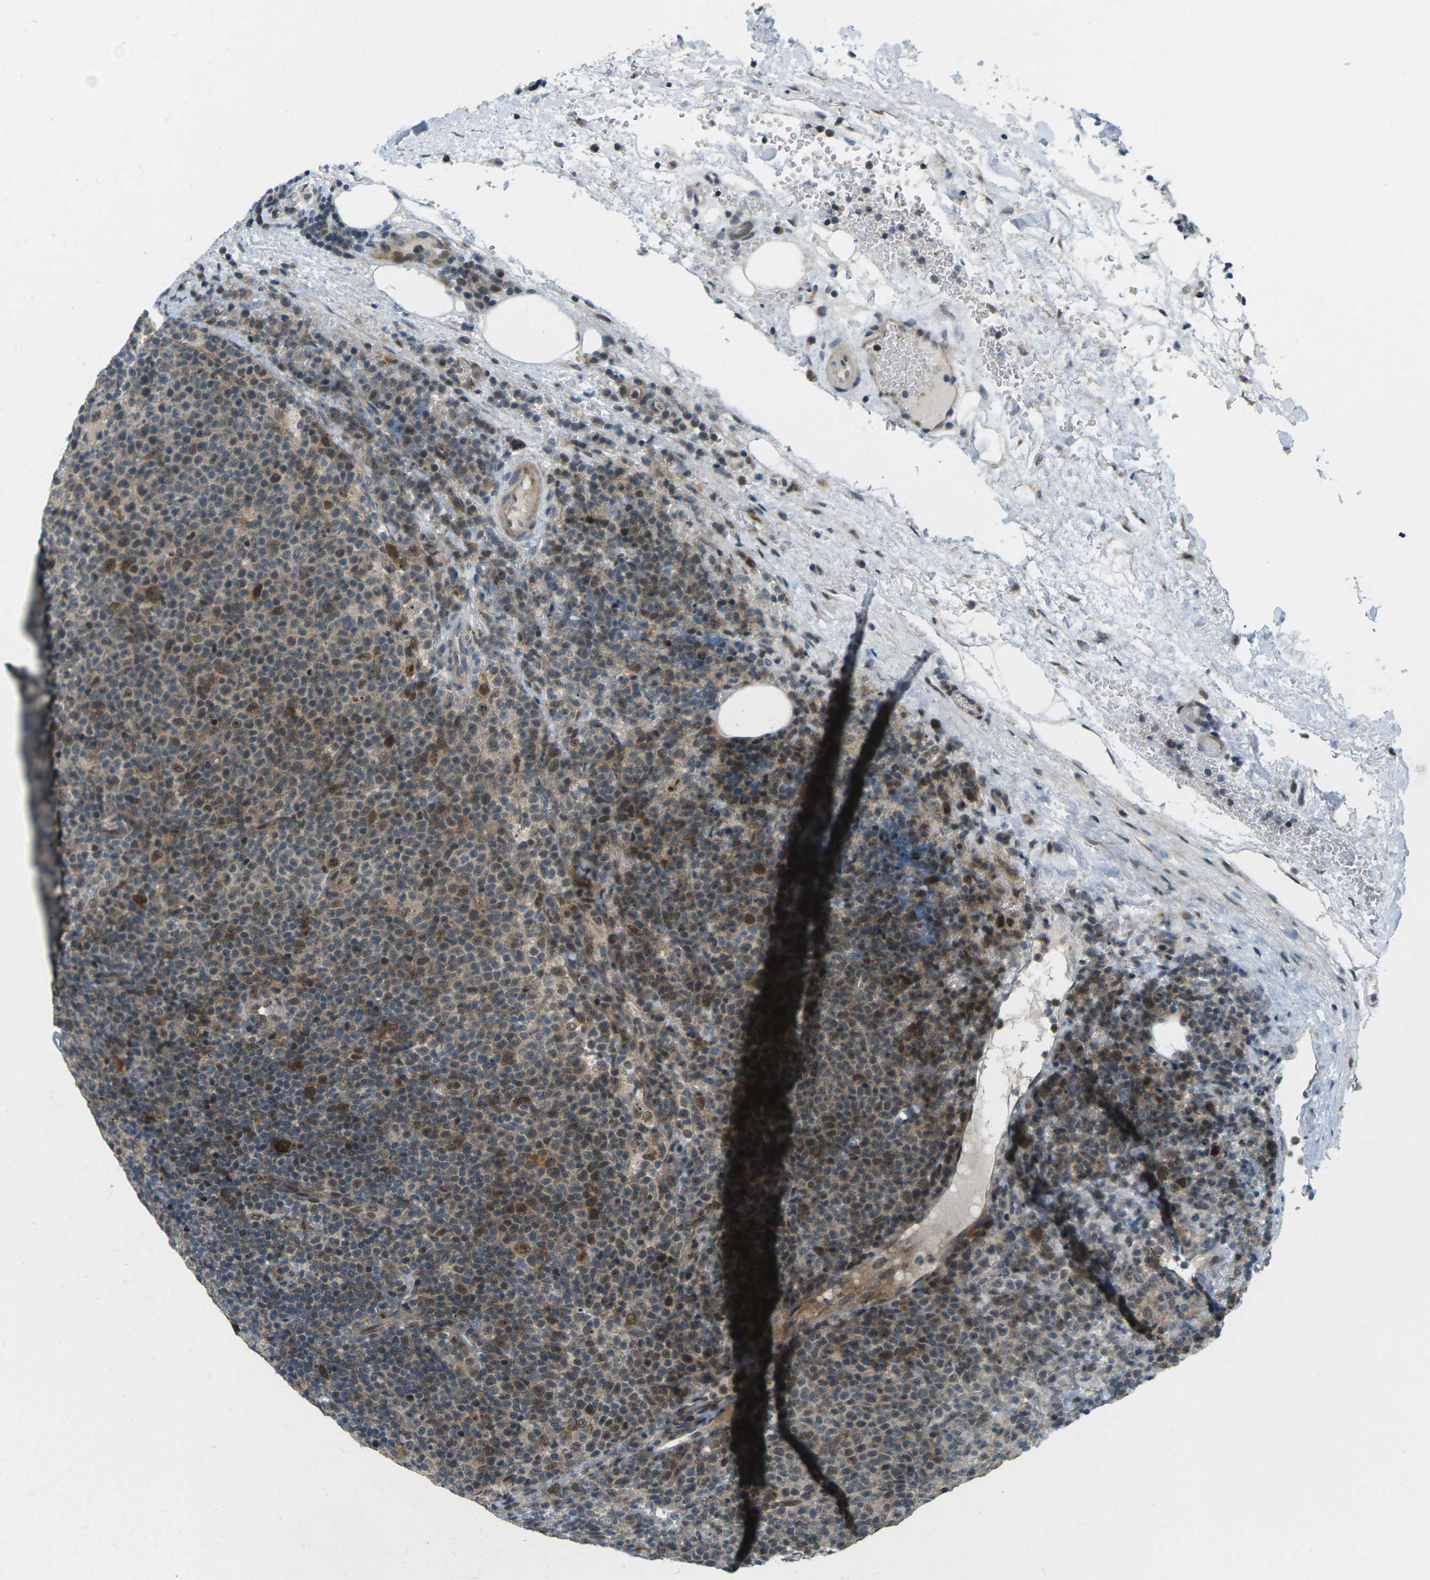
{"staining": {"intensity": "moderate", "quantity": "25%-75%", "location": "cytoplasmic/membranous,nuclear"}, "tissue": "lymphoma", "cell_type": "Tumor cells", "image_type": "cancer", "snomed": [{"axis": "morphology", "description": "Malignant lymphoma, non-Hodgkin's type, High grade"}, {"axis": "topography", "description": "Lymph node"}], "caption": "The immunohistochemical stain shows moderate cytoplasmic/membranous and nuclear expression in tumor cells of lymphoma tissue.", "gene": "UBE2S", "patient": {"sex": "male", "age": 61}}